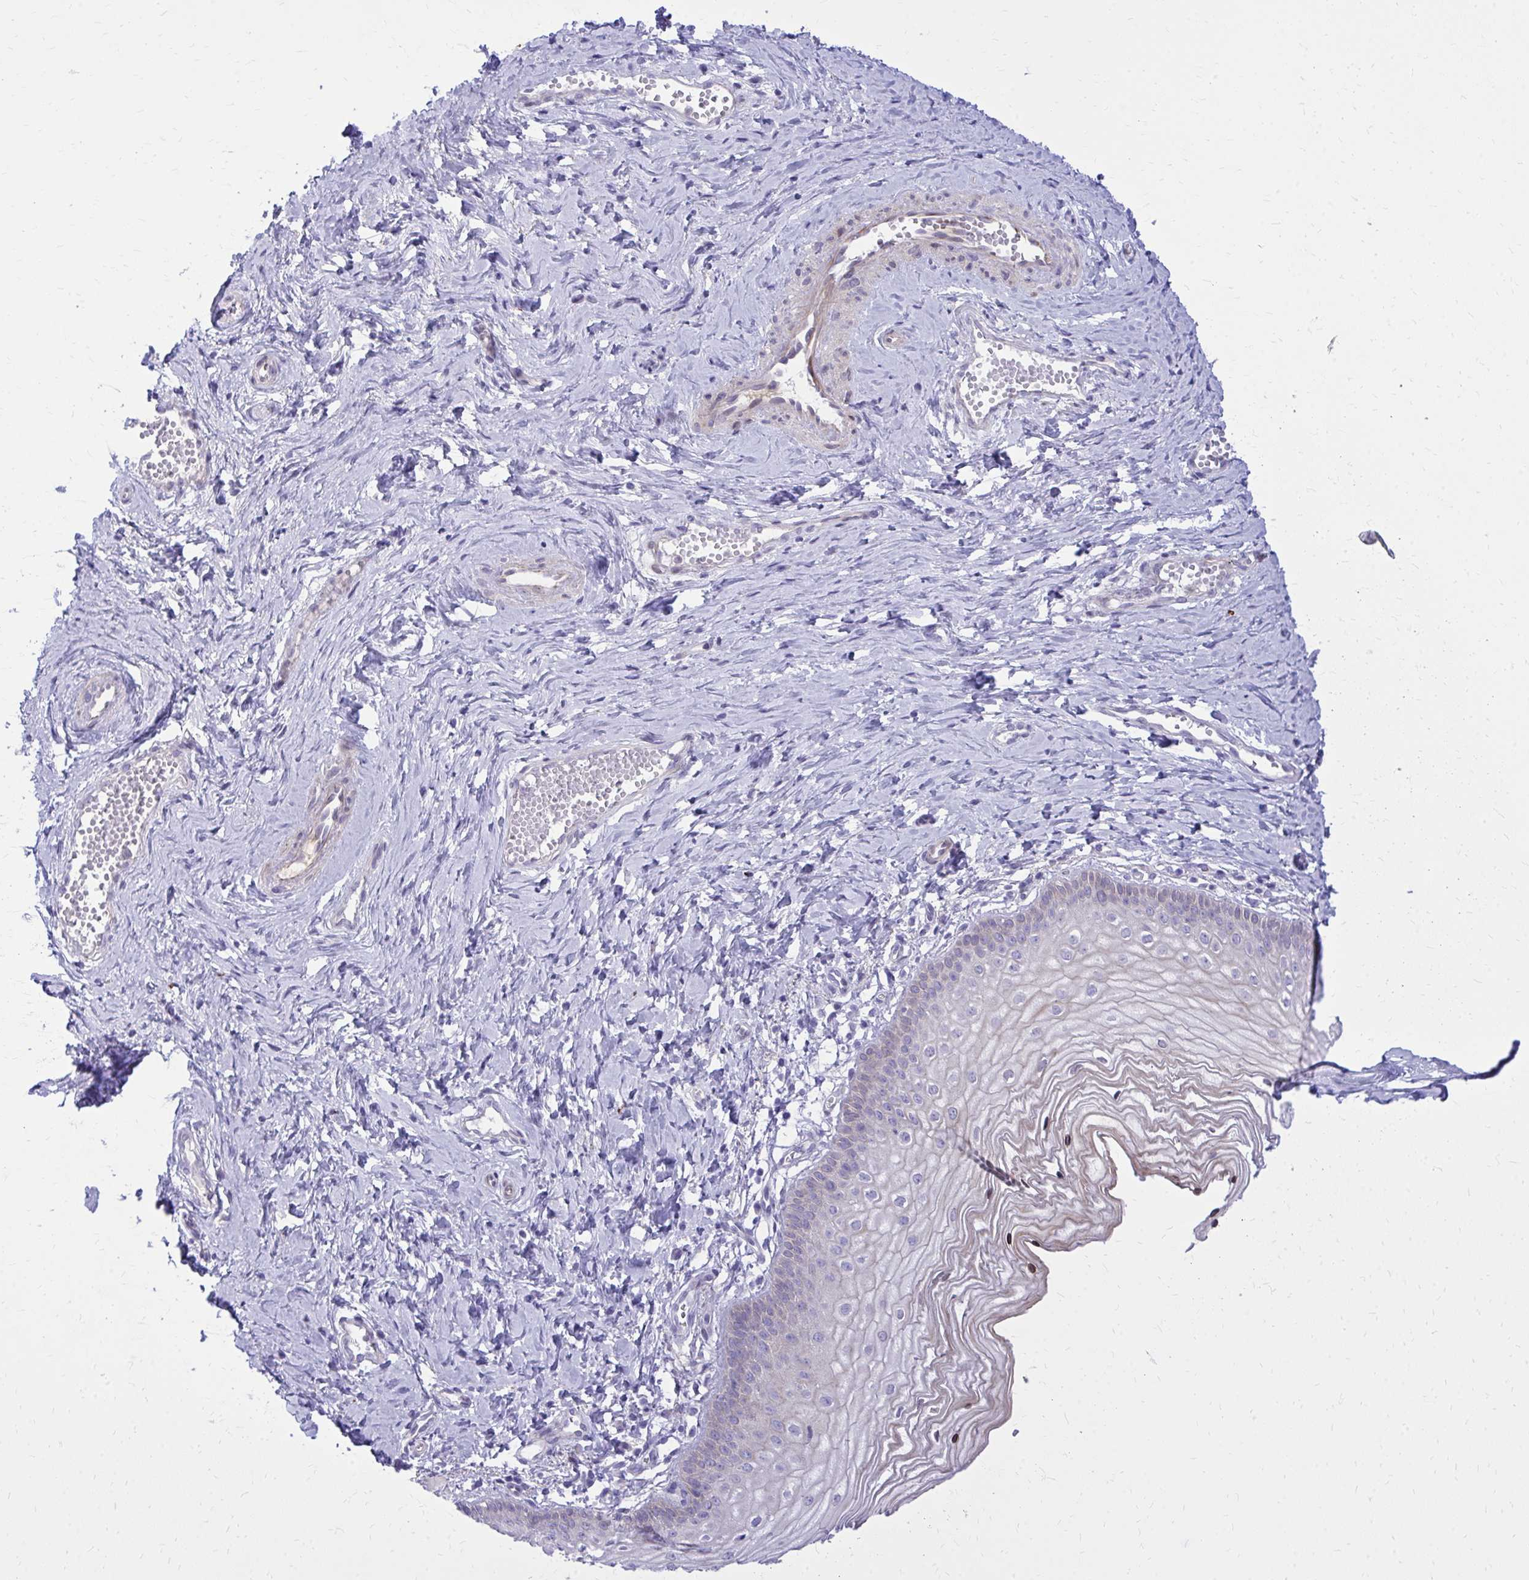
{"staining": {"intensity": "negative", "quantity": "none", "location": "none"}, "tissue": "vagina", "cell_type": "Squamous epithelial cells", "image_type": "normal", "snomed": [{"axis": "morphology", "description": "Normal tissue, NOS"}, {"axis": "topography", "description": "Vagina"}], "caption": "The photomicrograph demonstrates no significant expression in squamous epithelial cells of vagina. (Immunohistochemistry, brightfield microscopy, high magnification).", "gene": "ADAMTSL1", "patient": {"sex": "female", "age": 38}}